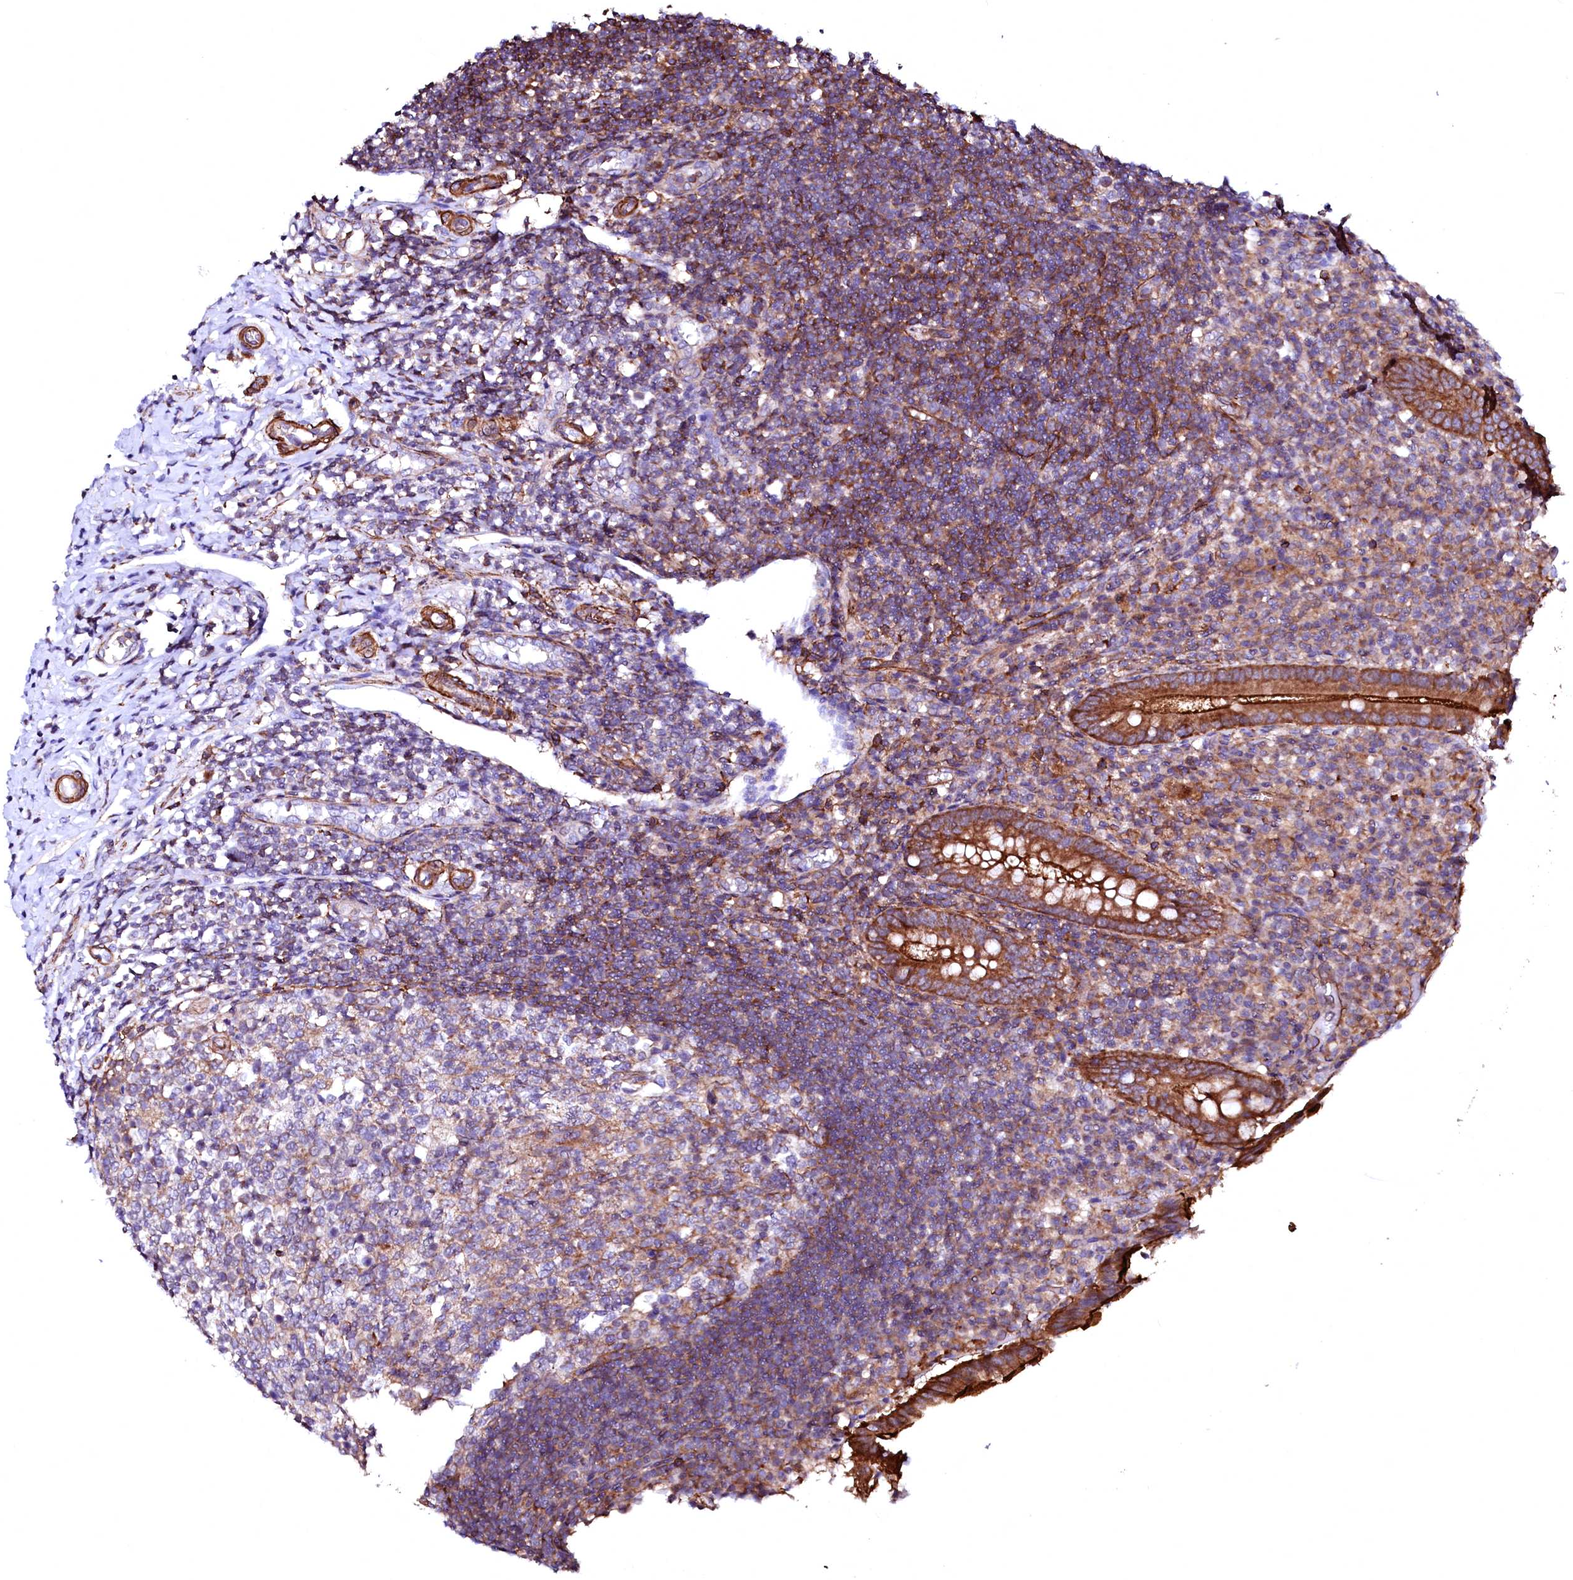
{"staining": {"intensity": "strong", "quantity": ">75%", "location": "cytoplasmic/membranous"}, "tissue": "appendix", "cell_type": "Glandular cells", "image_type": "normal", "snomed": [{"axis": "morphology", "description": "Normal tissue, NOS"}, {"axis": "topography", "description": "Appendix"}], "caption": "An immunohistochemistry micrograph of benign tissue is shown. Protein staining in brown highlights strong cytoplasmic/membranous positivity in appendix within glandular cells. The staining is performed using DAB (3,3'-diaminobenzidine) brown chromogen to label protein expression. The nuclei are counter-stained blue using hematoxylin.", "gene": "GPR176", "patient": {"sex": "female", "age": 17}}